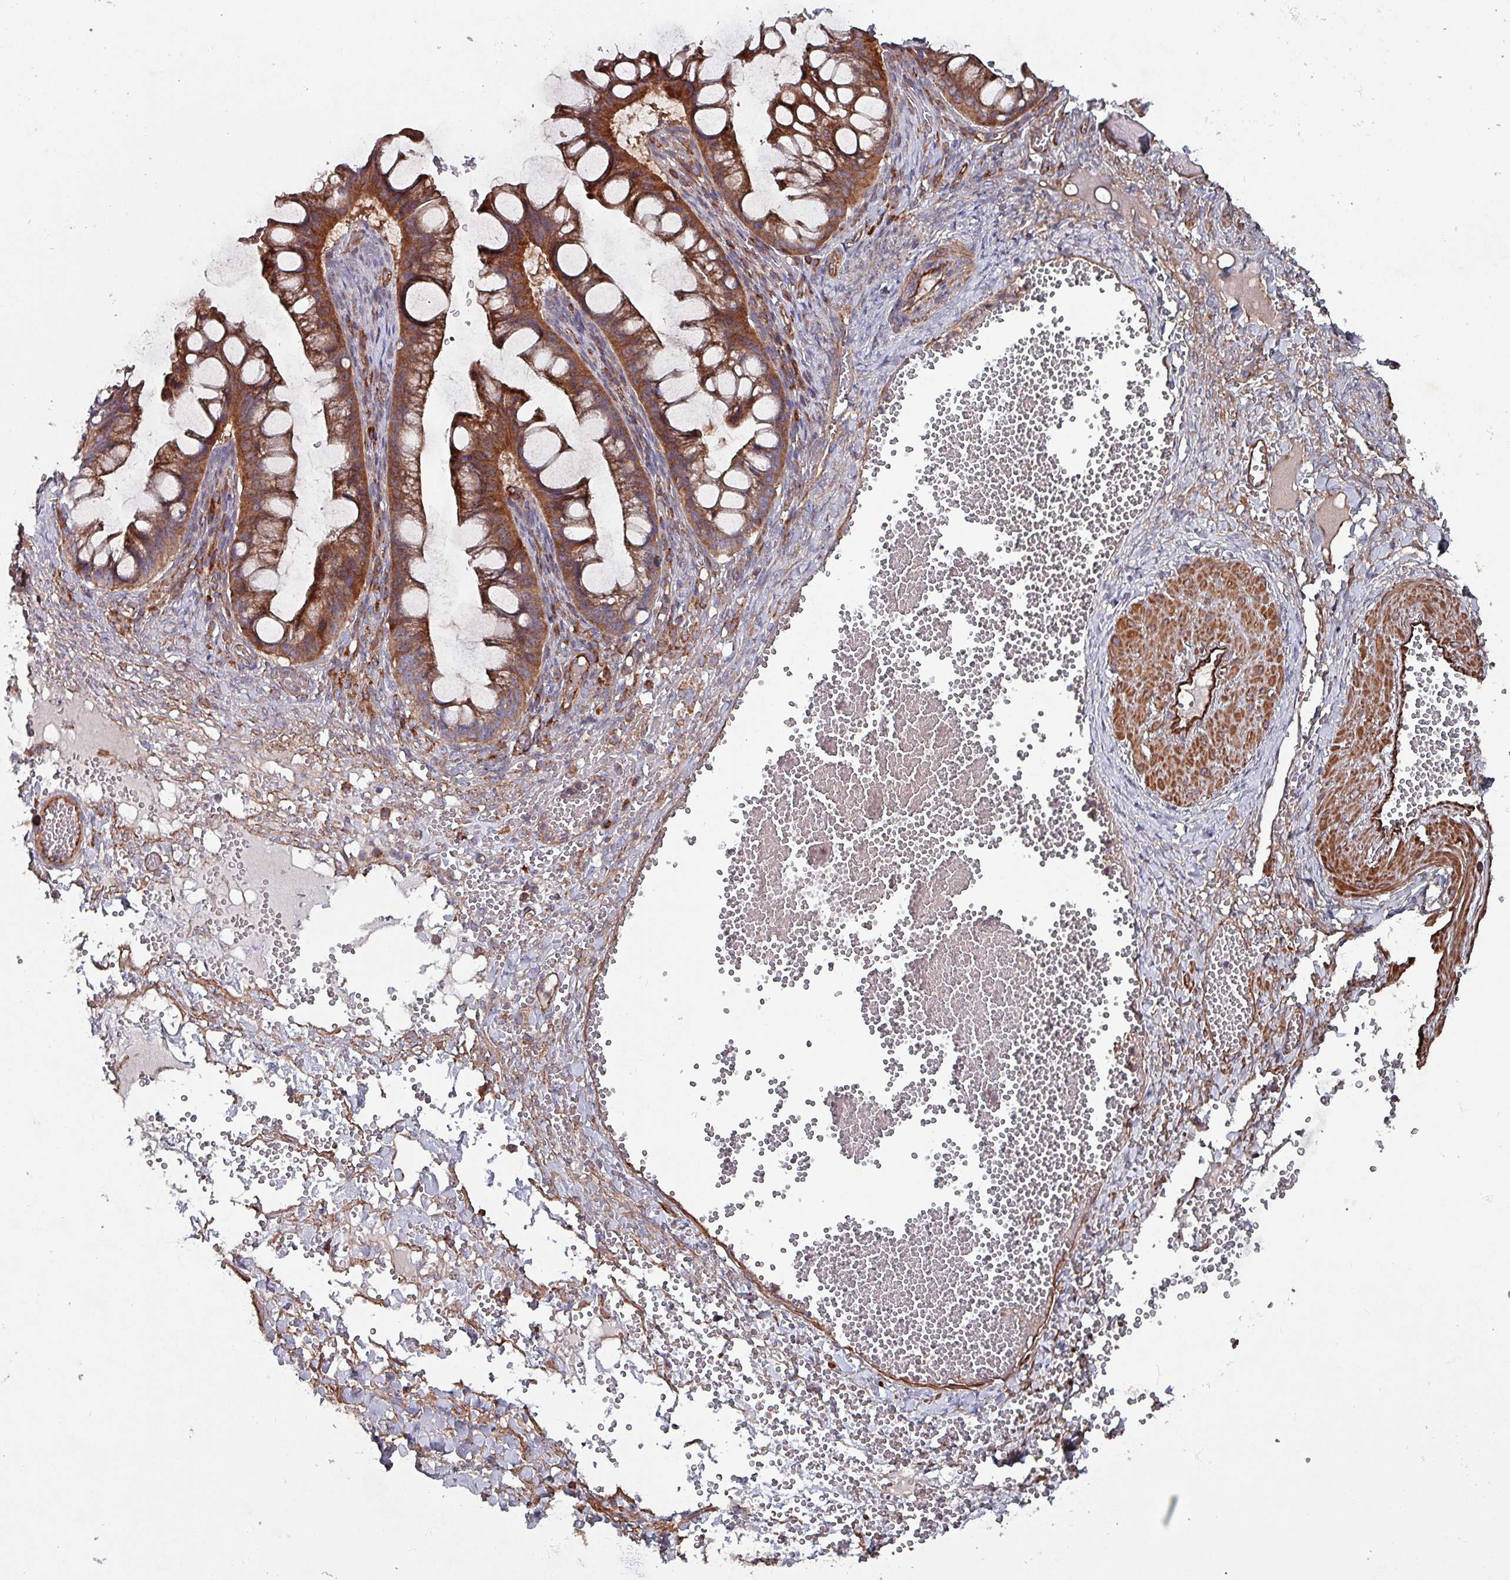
{"staining": {"intensity": "moderate", "quantity": ">75%", "location": "cytoplasmic/membranous"}, "tissue": "ovarian cancer", "cell_type": "Tumor cells", "image_type": "cancer", "snomed": [{"axis": "morphology", "description": "Cystadenocarcinoma, mucinous, NOS"}, {"axis": "topography", "description": "Ovary"}], "caption": "Moderate cytoplasmic/membranous protein staining is present in approximately >75% of tumor cells in mucinous cystadenocarcinoma (ovarian).", "gene": "ANO10", "patient": {"sex": "female", "age": 73}}